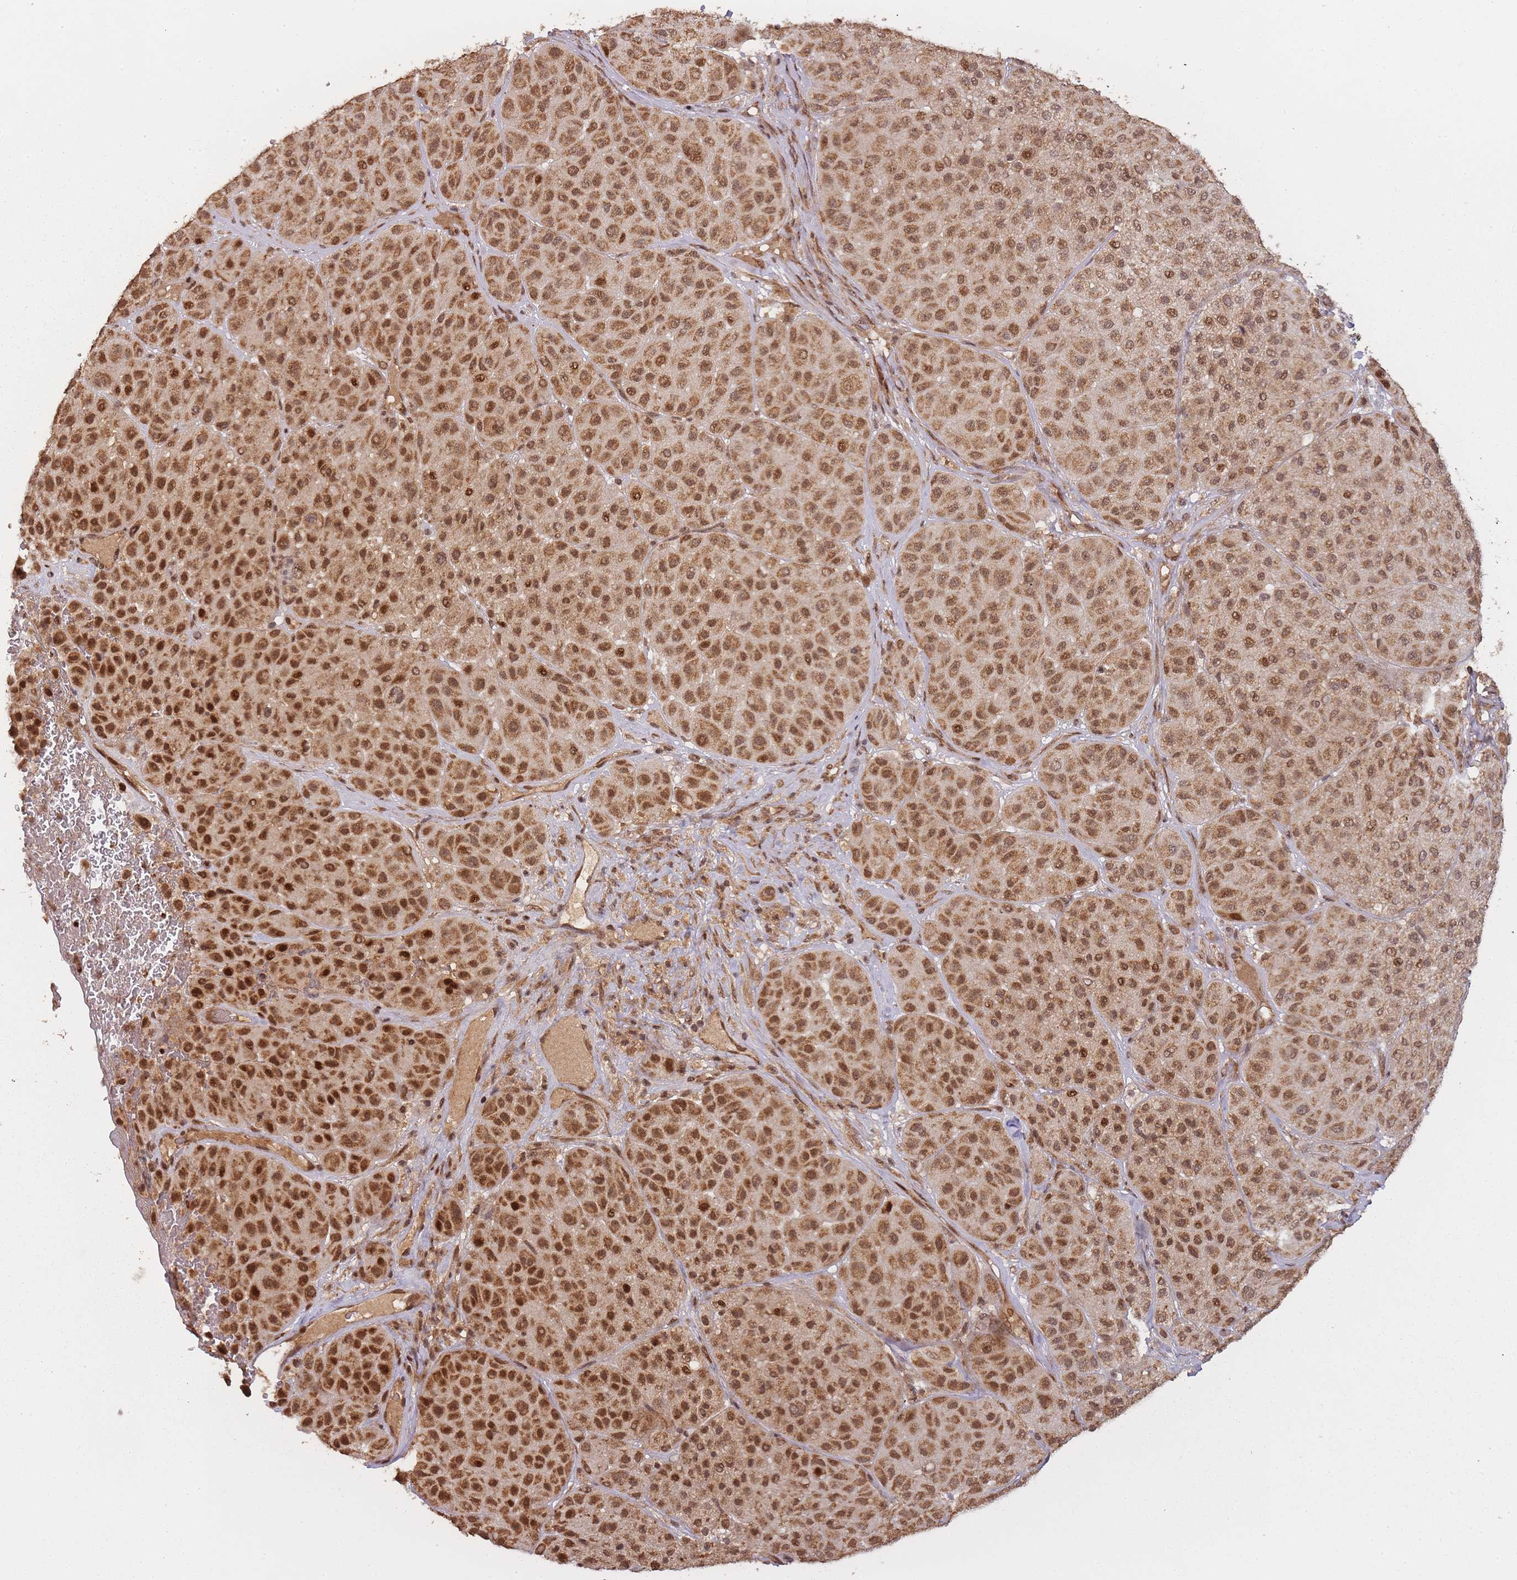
{"staining": {"intensity": "moderate", "quantity": ">75%", "location": "cytoplasmic/membranous,nuclear"}, "tissue": "melanoma", "cell_type": "Tumor cells", "image_type": "cancer", "snomed": [{"axis": "morphology", "description": "Malignant melanoma, Metastatic site"}, {"axis": "topography", "description": "Smooth muscle"}], "caption": "Protein expression analysis of human malignant melanoma (metastatic site) reveals moderate cytoplasmic/membranous and nuclear expression in about >75% of tumor cells.", "gene": "ZNF497", "patient": {"sex": "male", "age": 41}}